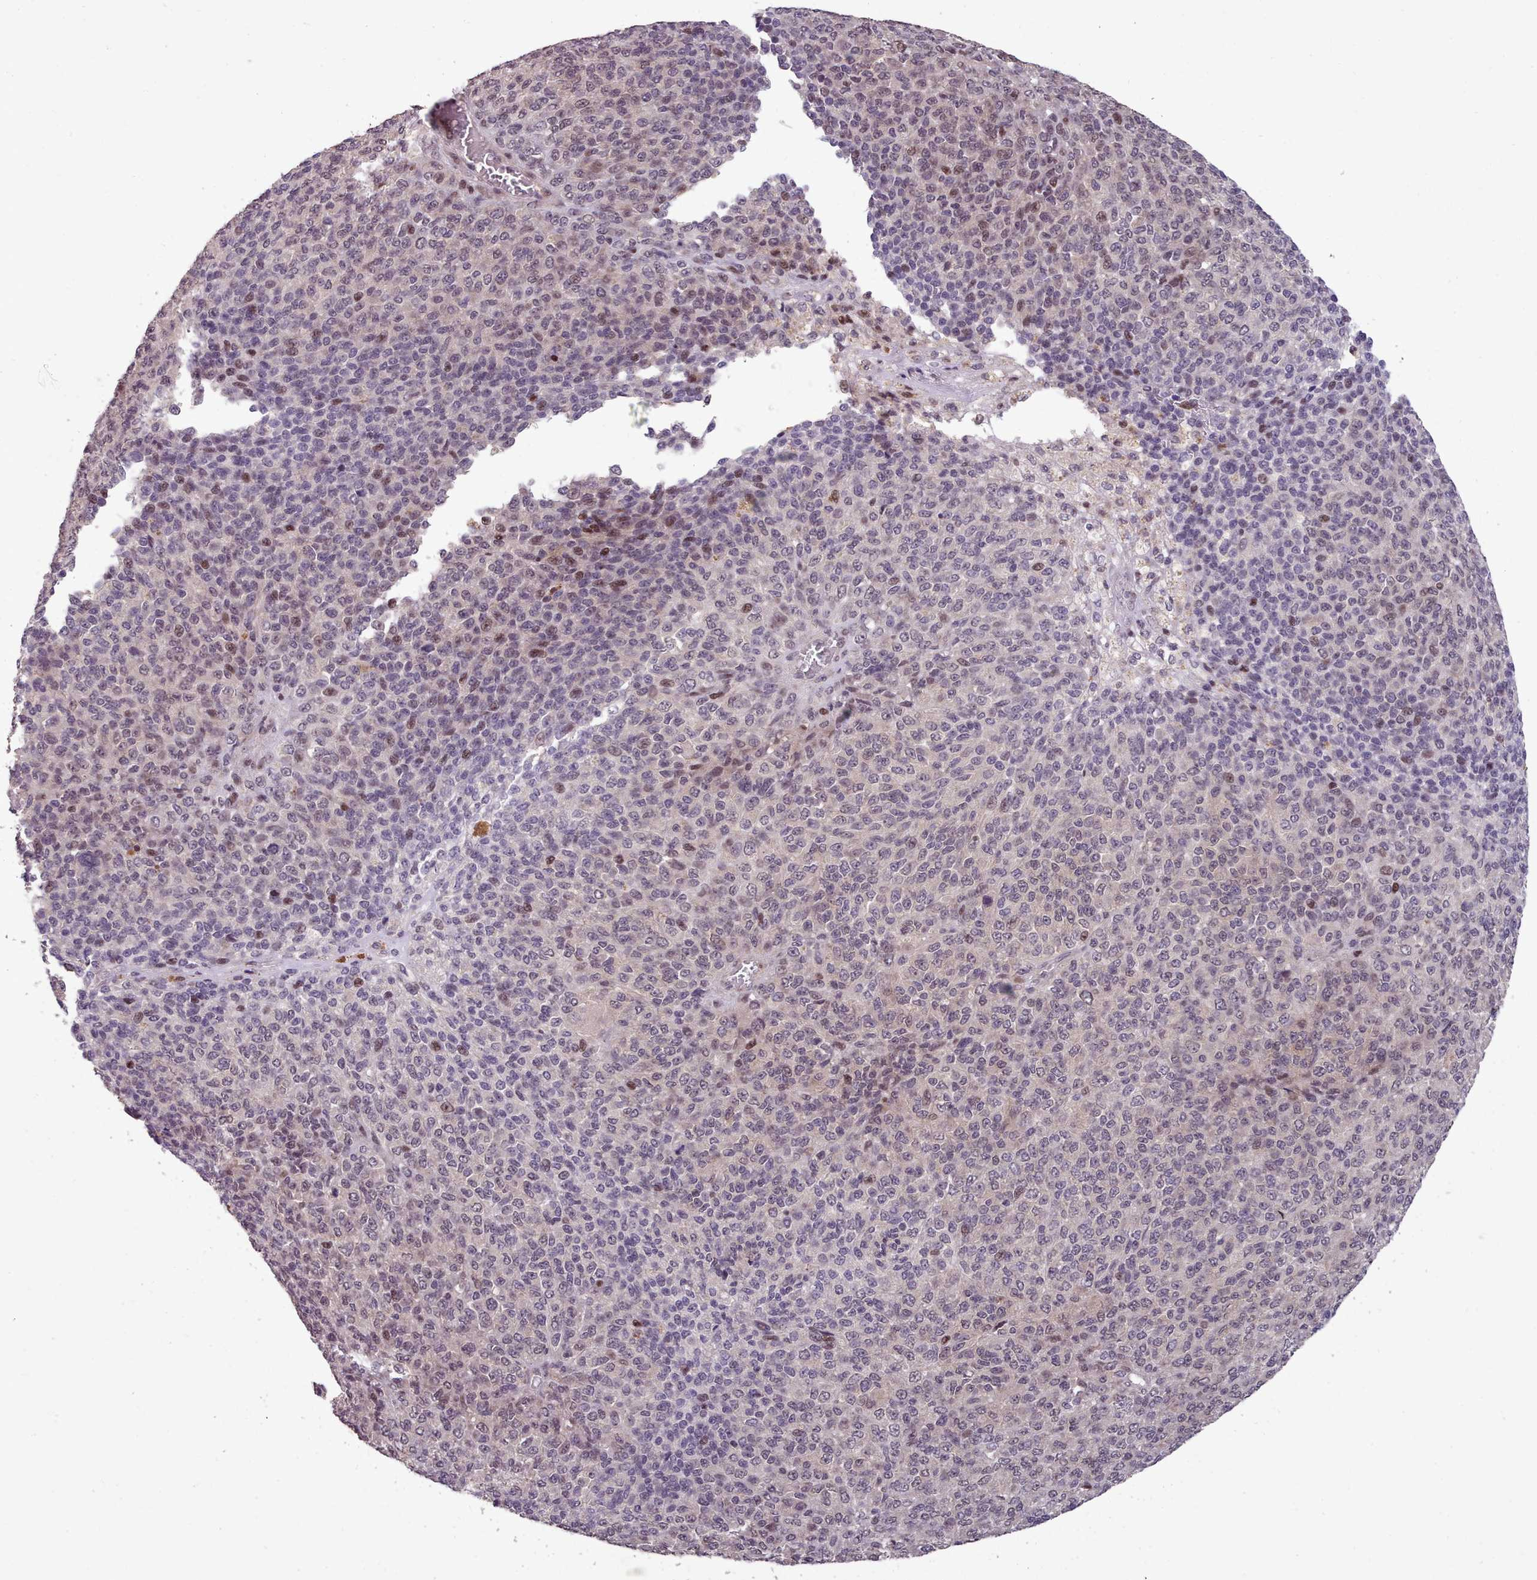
{"staining": {"intensity": "weak", "quantity": "25%-75%", "location": "nuclear"}, "tissue": "melanoma", "cell_type": "Tumor cells", "image_type": "cancer", "snomed": [{"axis": "morphology", "description": "Malignant melanoma, Metastatic site"}, {"axis": "topography", "description": "Brain"}], "caption": "Malignant melanoma (metastatic site) stained for a protein shows weak nuclear positivity in tumor cells.", "gene": "ENSA", "patient": {"sex": "female", "age": 56}}